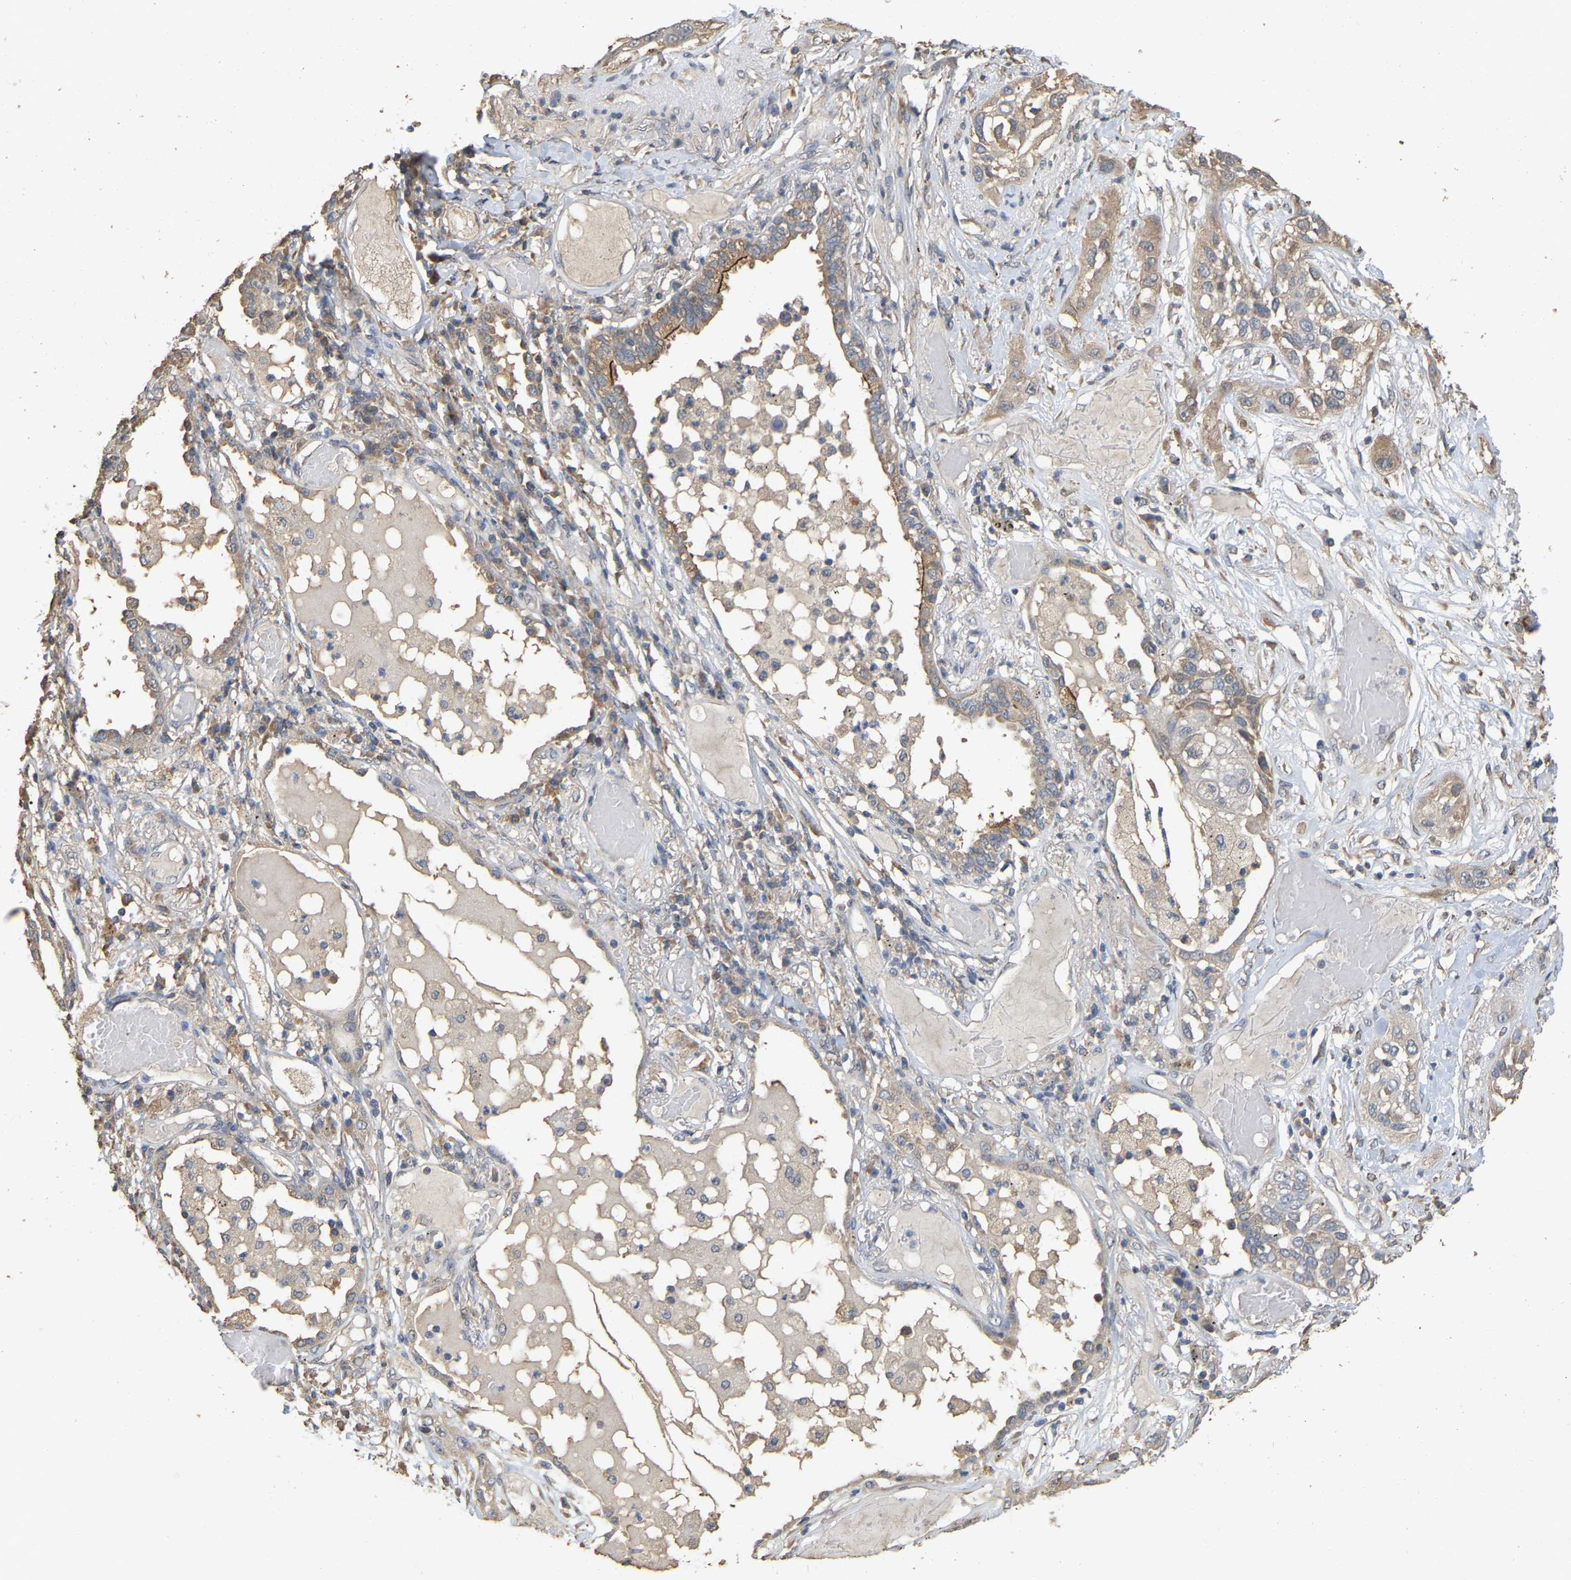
{"staining": {"intensity": "moderate", "quantity": ">75%", "location": "cytoplasmic/membranous"}, "tissue": "lung cancer", "cell_type": "Tumor cells", "image_type": "cancer", "snomed": [{"axis": "morphology", "description": "Squamous cell carcinoma, NOS"}, {"axis": "topography", "description": "Lung"}], "caption": "Moderate cytoplasmic/membranous expression is seen in approximately >75% of tumor cells in lung cancer. Nuclei are stained in blue.", "gene": "NCS1", "patient": {"sex": "male", "age": 71}}